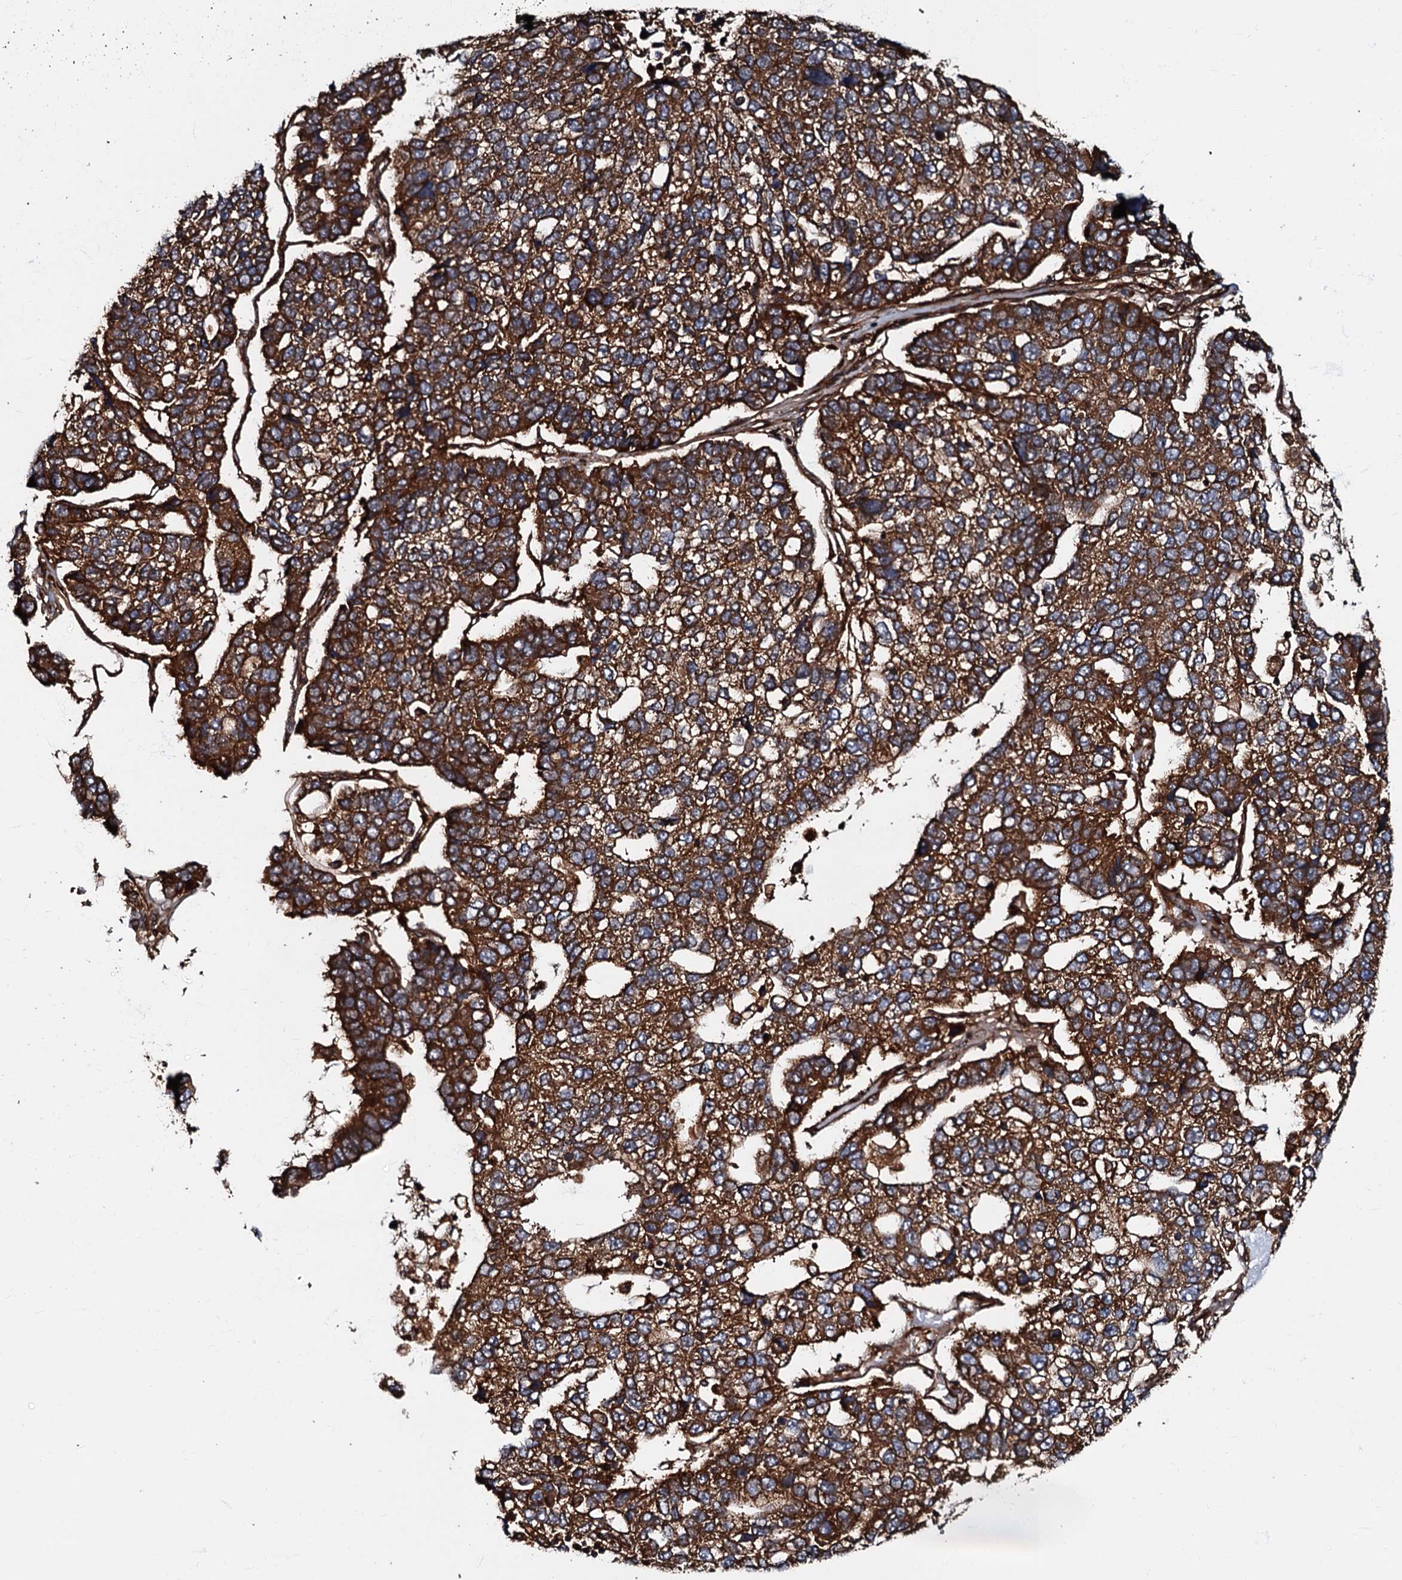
{"staining": {"intensity": "strong", "quantity": ">75%", "location": "cytoplasmic/membranous"}, "tissue": "pancreatic cancer", "cell_type": "Tumor cells", "image_type": "cancer", "snomed": [{"axis": "morphology", "description": "Adenocarcinoma, NOS"}, {"axis": "topography", "description": "Pancreas"}], "caption": "Strong cytoplasmic/membranous protein staining is appreciated in about >75% of tumor cells in pancreatic cancer.", "gene": "BLOC1S6", "patient": {"sex": "female", "age": 61}}